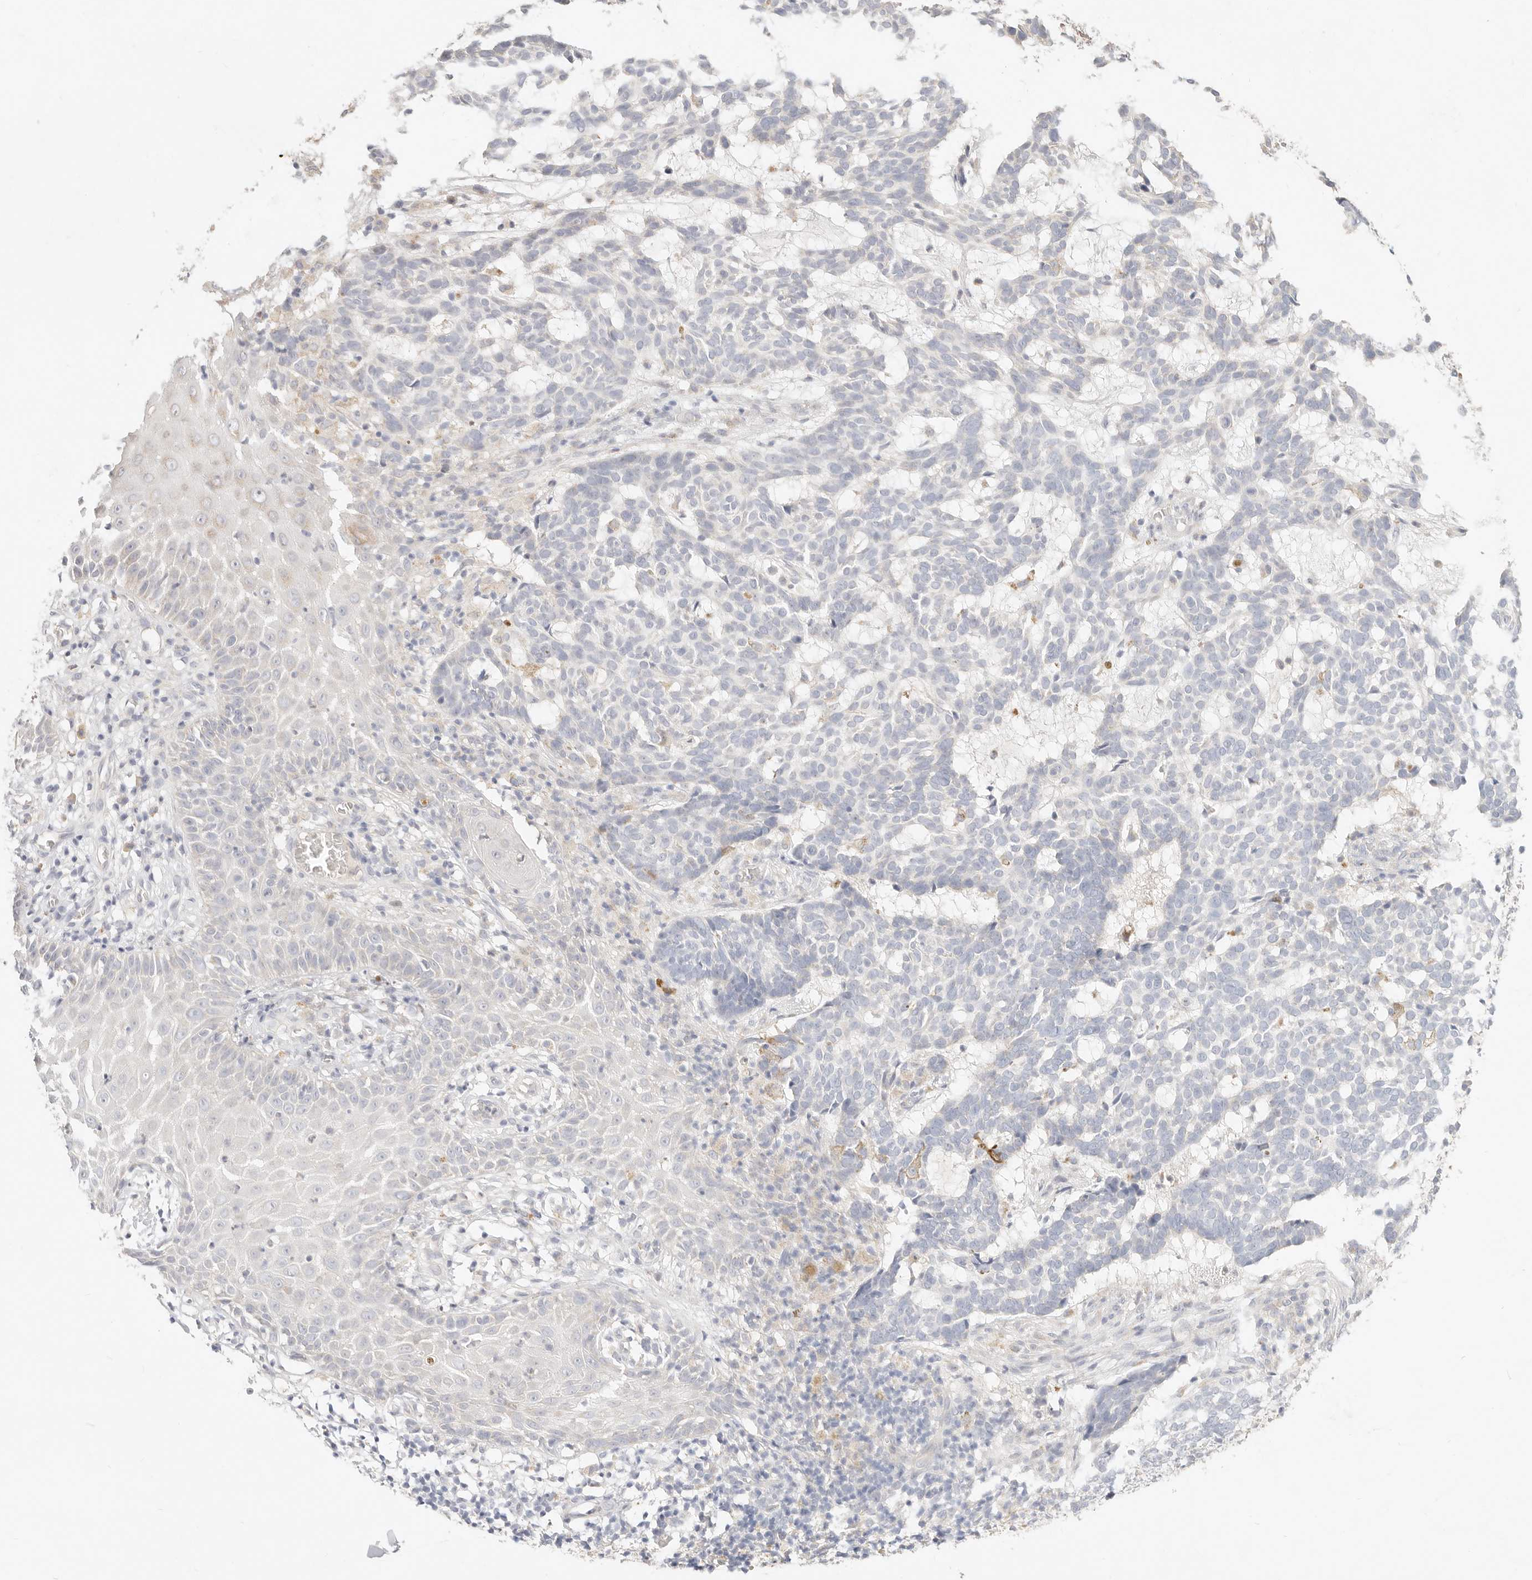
{"staining": {"intensity": "negative", "quantity": "none", "location": "none"}, "tissue": "skin cancer", "cell_type": "Tumor cells", "image_type": "cancer", "snomed": [{"axis": "morphology", "description": "Basal cell carcinoma"}, {"axis": "topography", "description": "Skin"}], "caption": "This is an immunohistochemistry photomicrograph of skin cancer. There is no staining in tumor cells.", "gene": "ACOX1", "patient": {"sex": "male", "age": 85}}